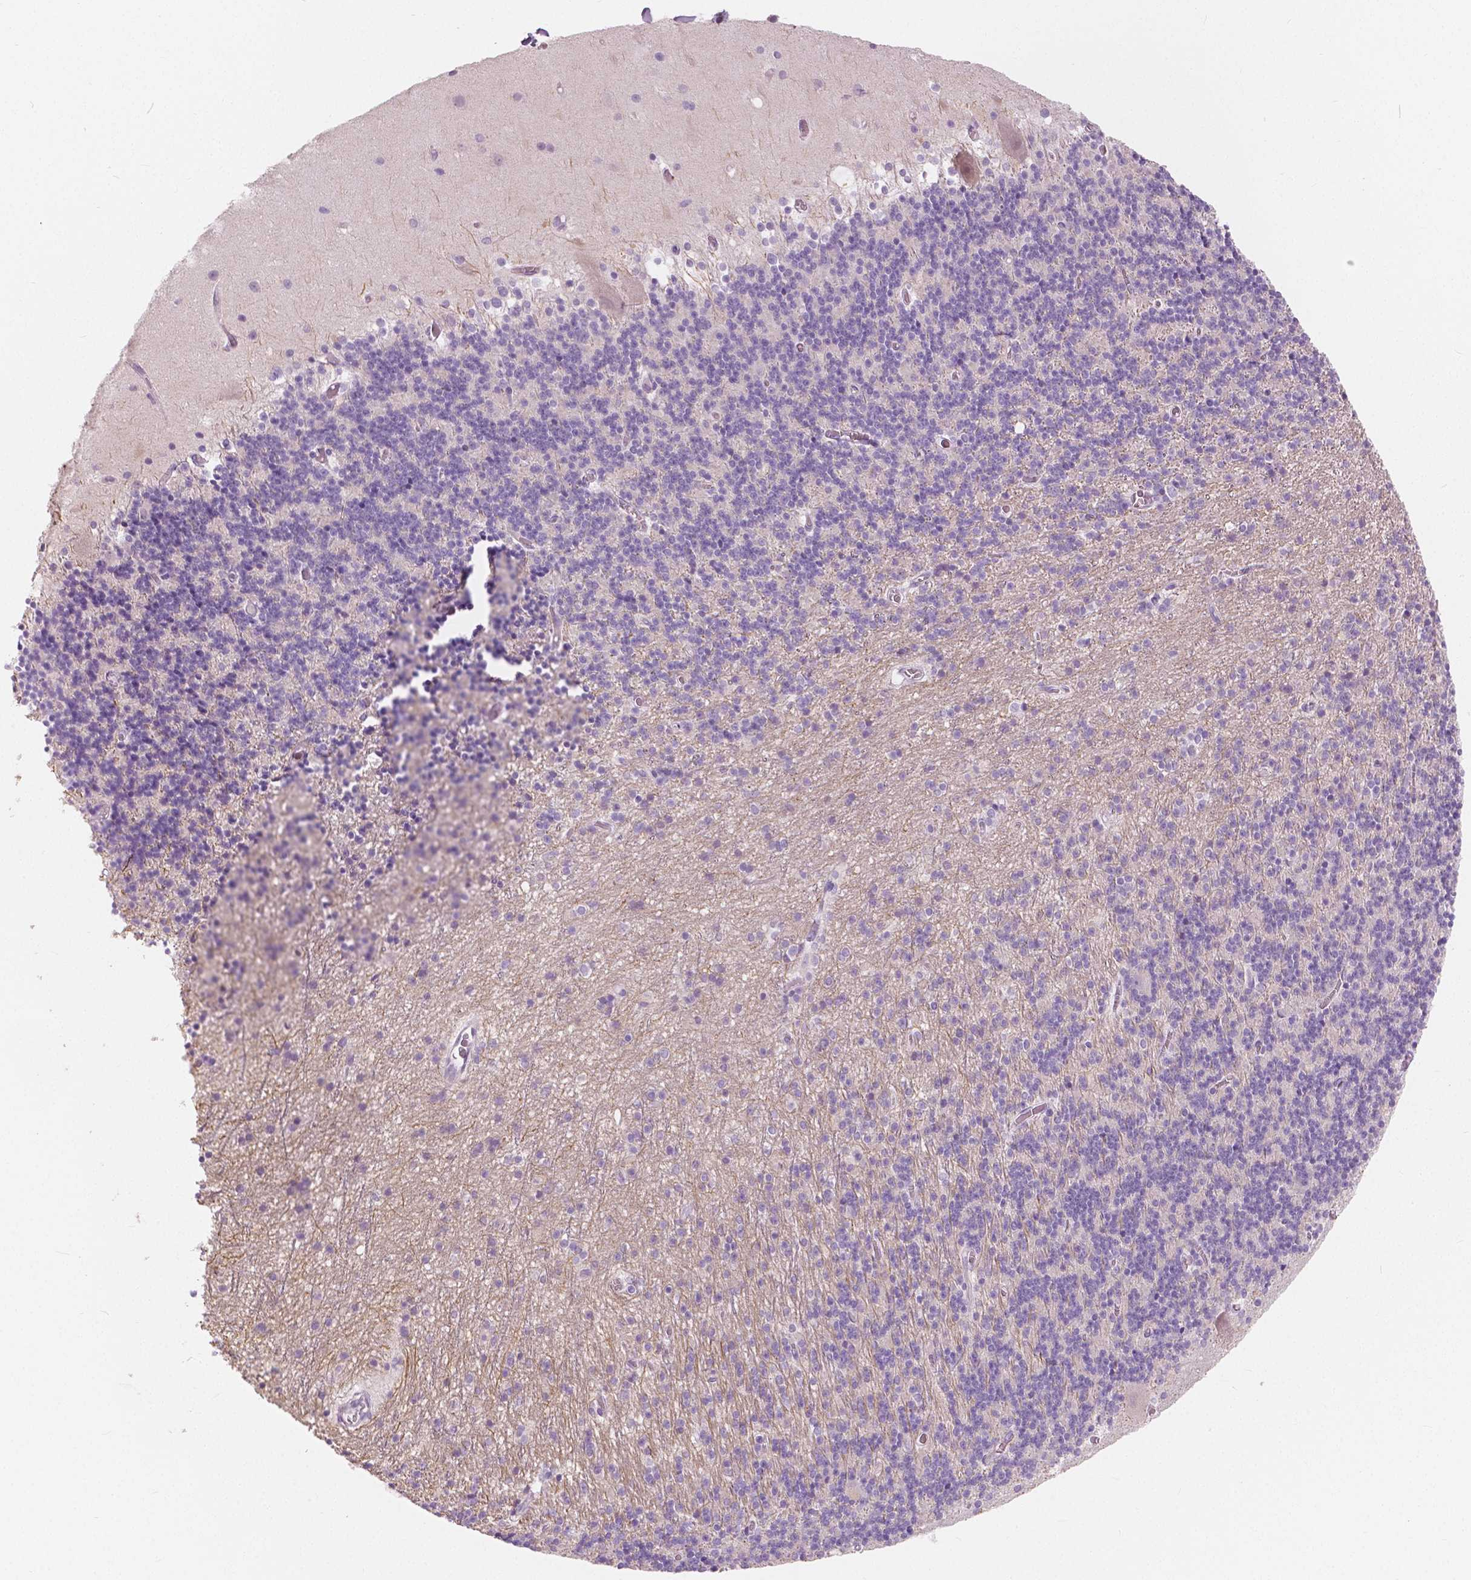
{"staining": {"intensity": "negative", "quantity": "none", "location": "none"}, "tissue": "cerebellum", "cell_type": "Cells in granular layer", "image_type": "normal", "snomed": [{"axis": "morphology", "description": "Normal tissue, NOS"}, {"axis": "topography", "description": "Cerebellum"}], "caption": "This is a image of immunohistochemistry staining of benign cerebellum, which shows no expression in cells in granular layer.", "gene": "A4GNT", "patient": {"sex": "male", "age": 70}}